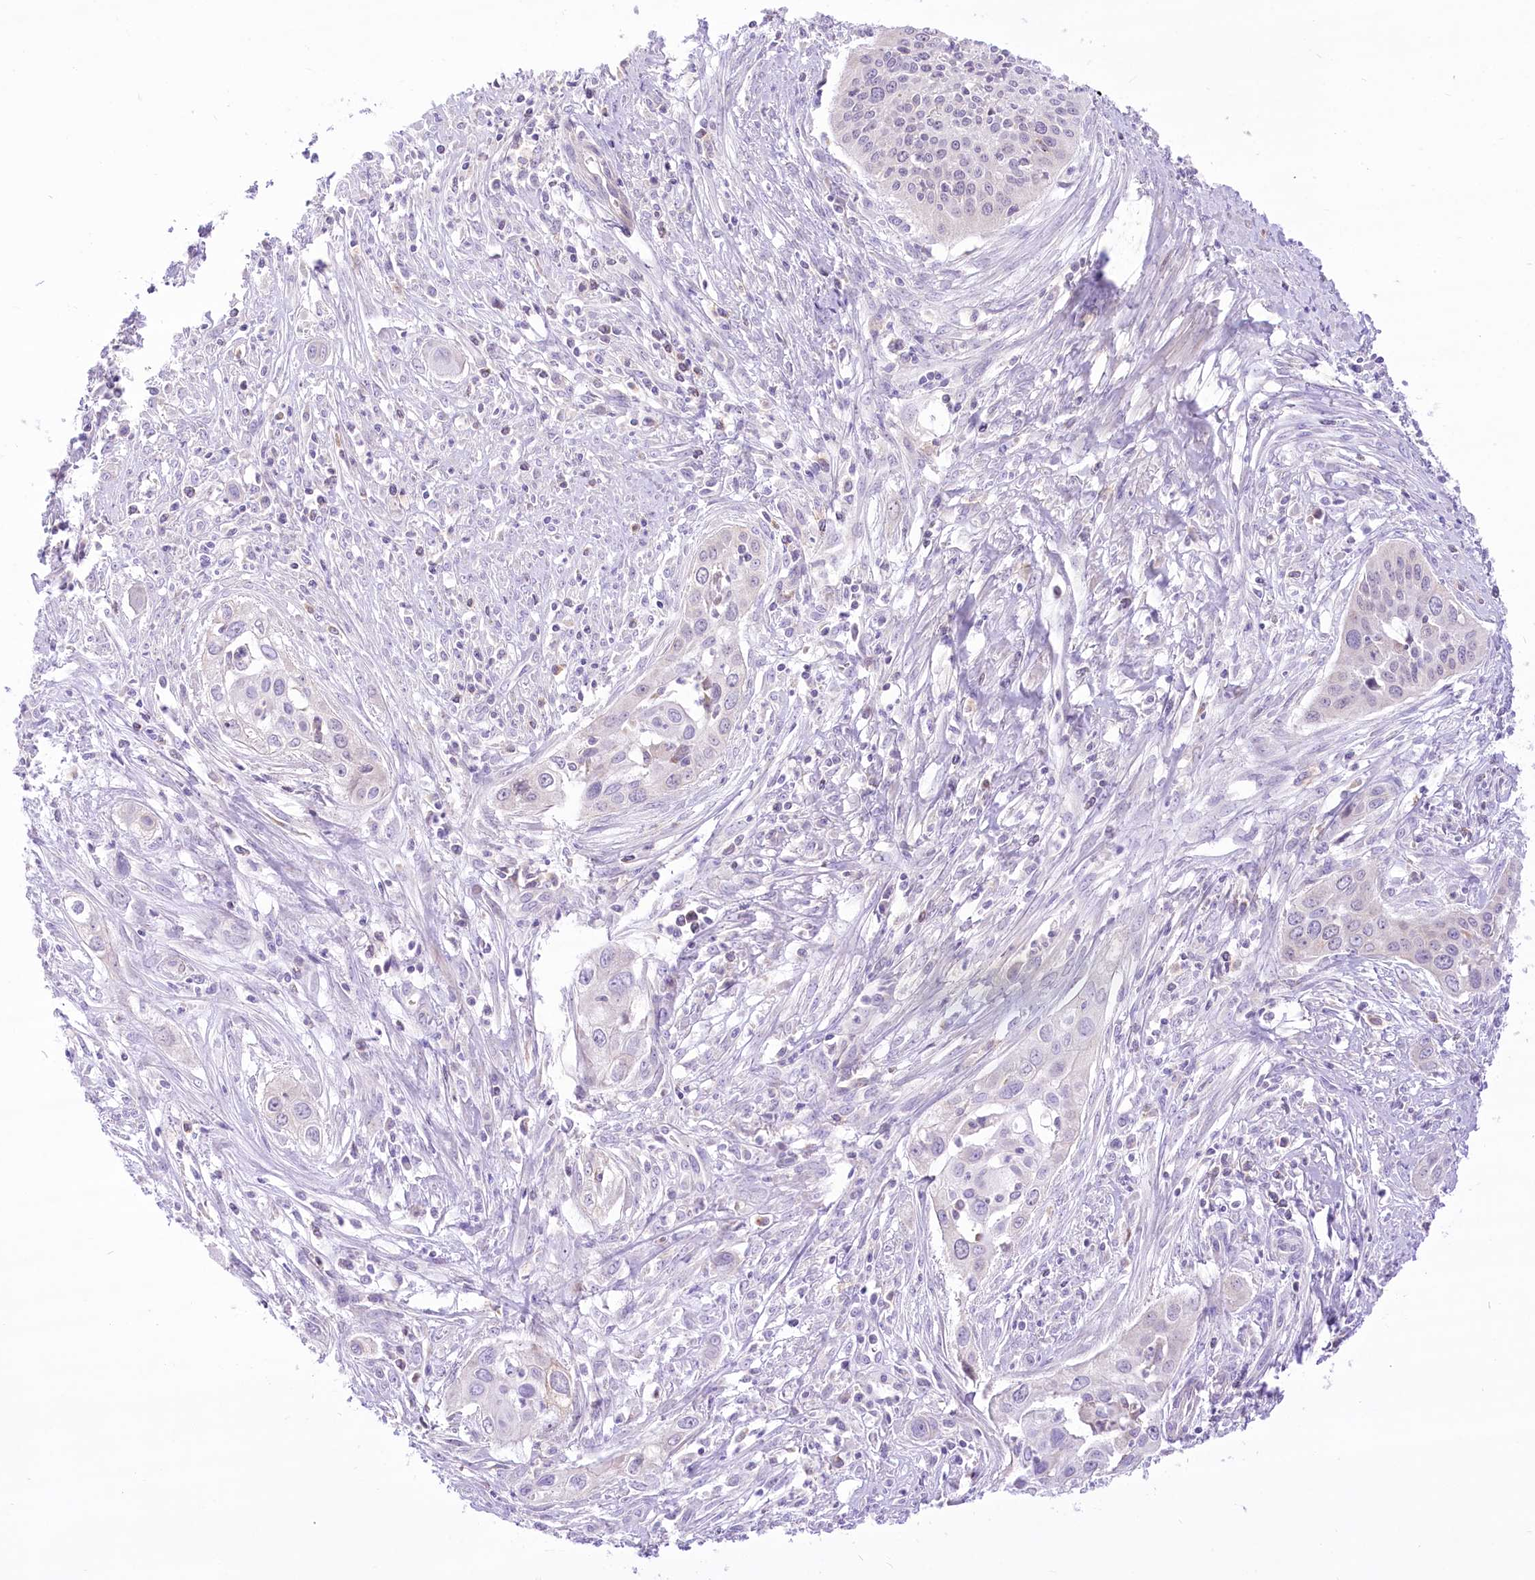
{"staining": {"intensity": "negative", "quantity": "none", "location": "none"}, "tissue": "cervical cancer", "cell_type": "Tumor cells", "image_type": "cancer", "snomed": [{"axis": "morphology", "description": "Squamous cell carcinoma, NOS"}, {"axis": "topography", "description": "Cervix"}], "caption": "Immunohistochemical staining of human cervical cancer (squamous cell carcinoma) demonstrates no significant staining in tumor cells.", "gene": "HELT", "patient": {"sex": "female", "age": 34}}